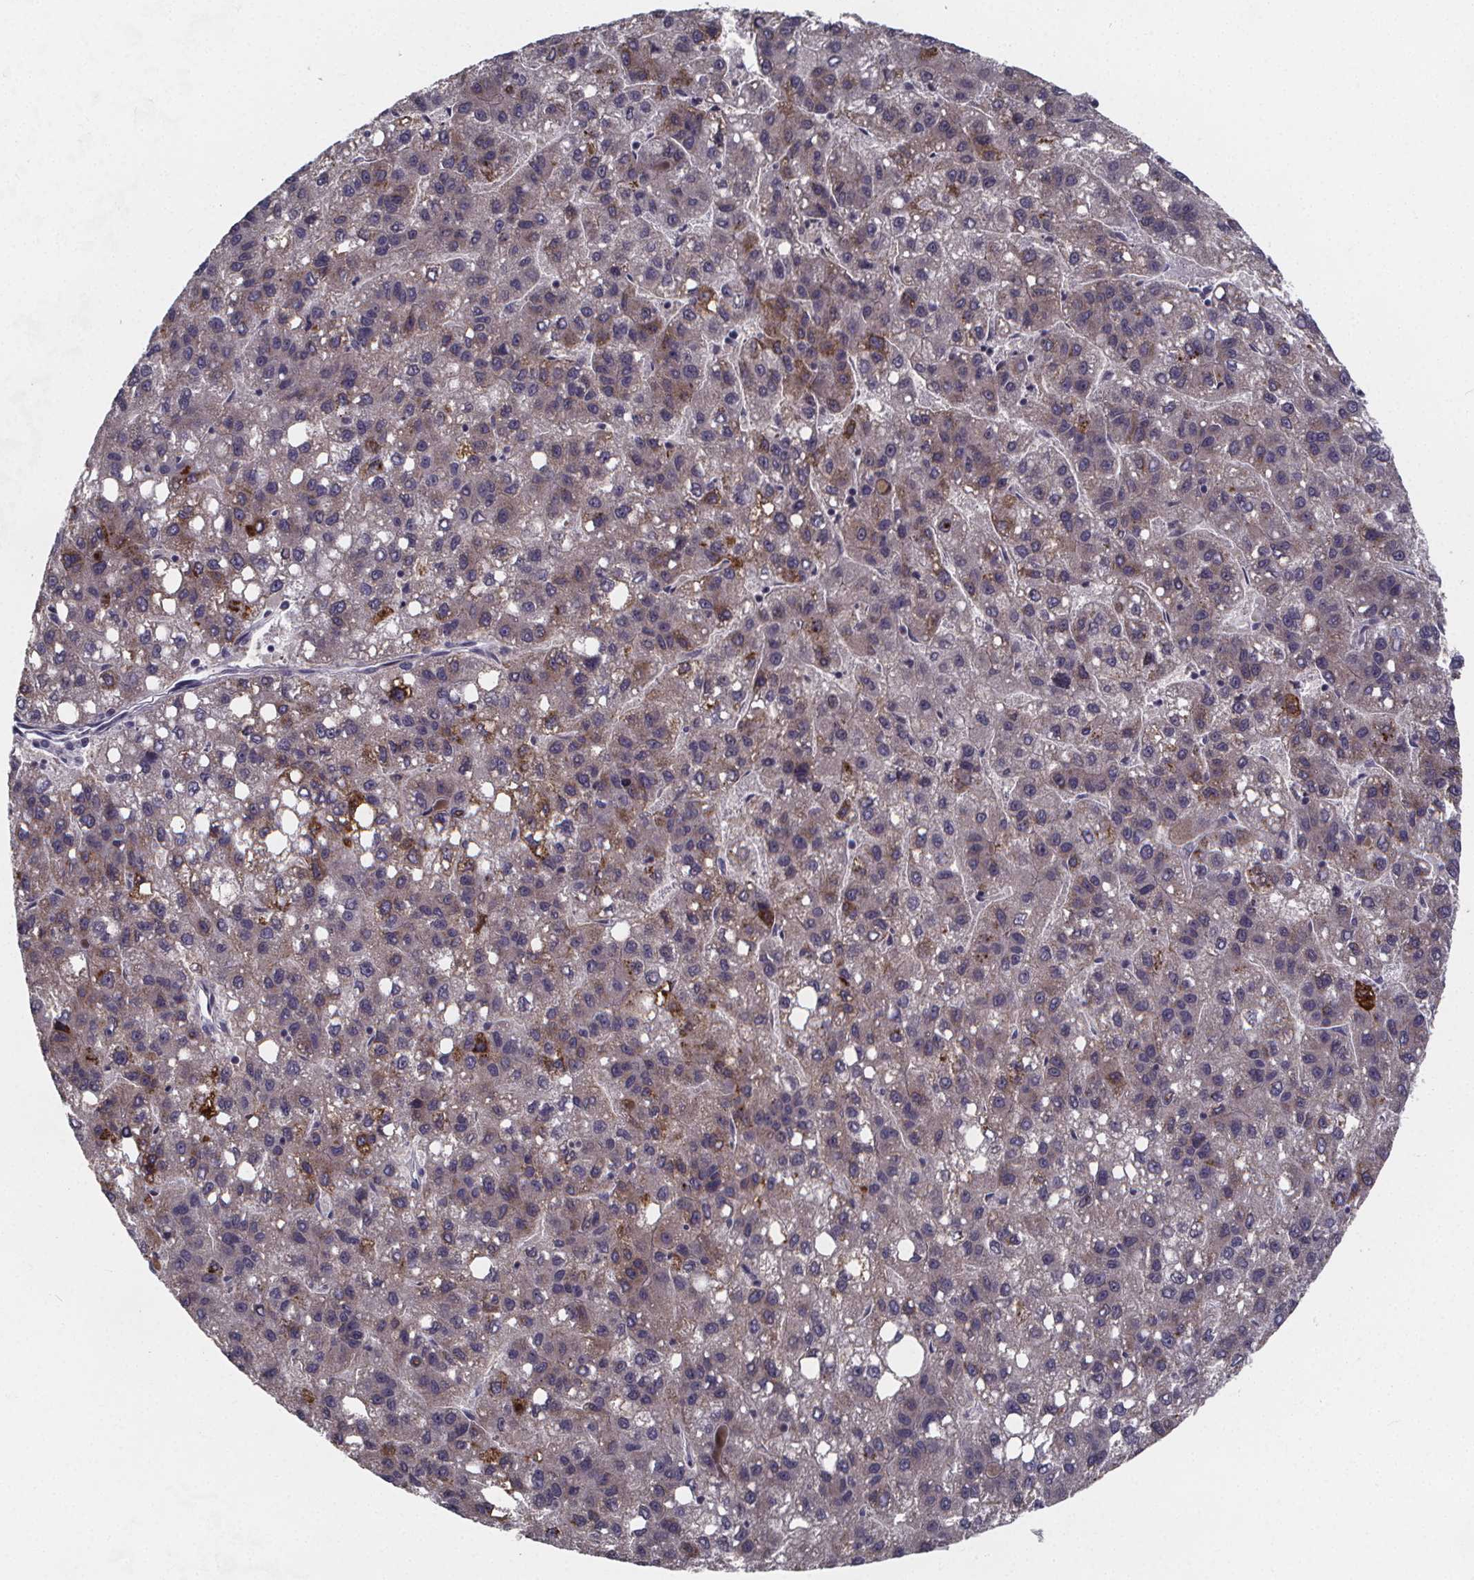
{"staining": {"intensity": "moderate", "quantity": "<25%", "location": "cytoplasmic/membranous"}, "tissue": "liver cancer", "cell_type": "Tumor cells", "image_type": "cancer", "snomed": [{"axis": "morphology", "description": "Carcinoma, Hepatocellular, NOS"}, {"axis": "topography", "description": "Liver"}], "caption": "Liver hepatocellular carcinoma stained for a protein demonstrates moderate cytoplasmic/membranous positivity in tumor cells. Nuclei are stained in blue.", "gene": "AGT", "patient": {"sex": "female", "age": 82}}